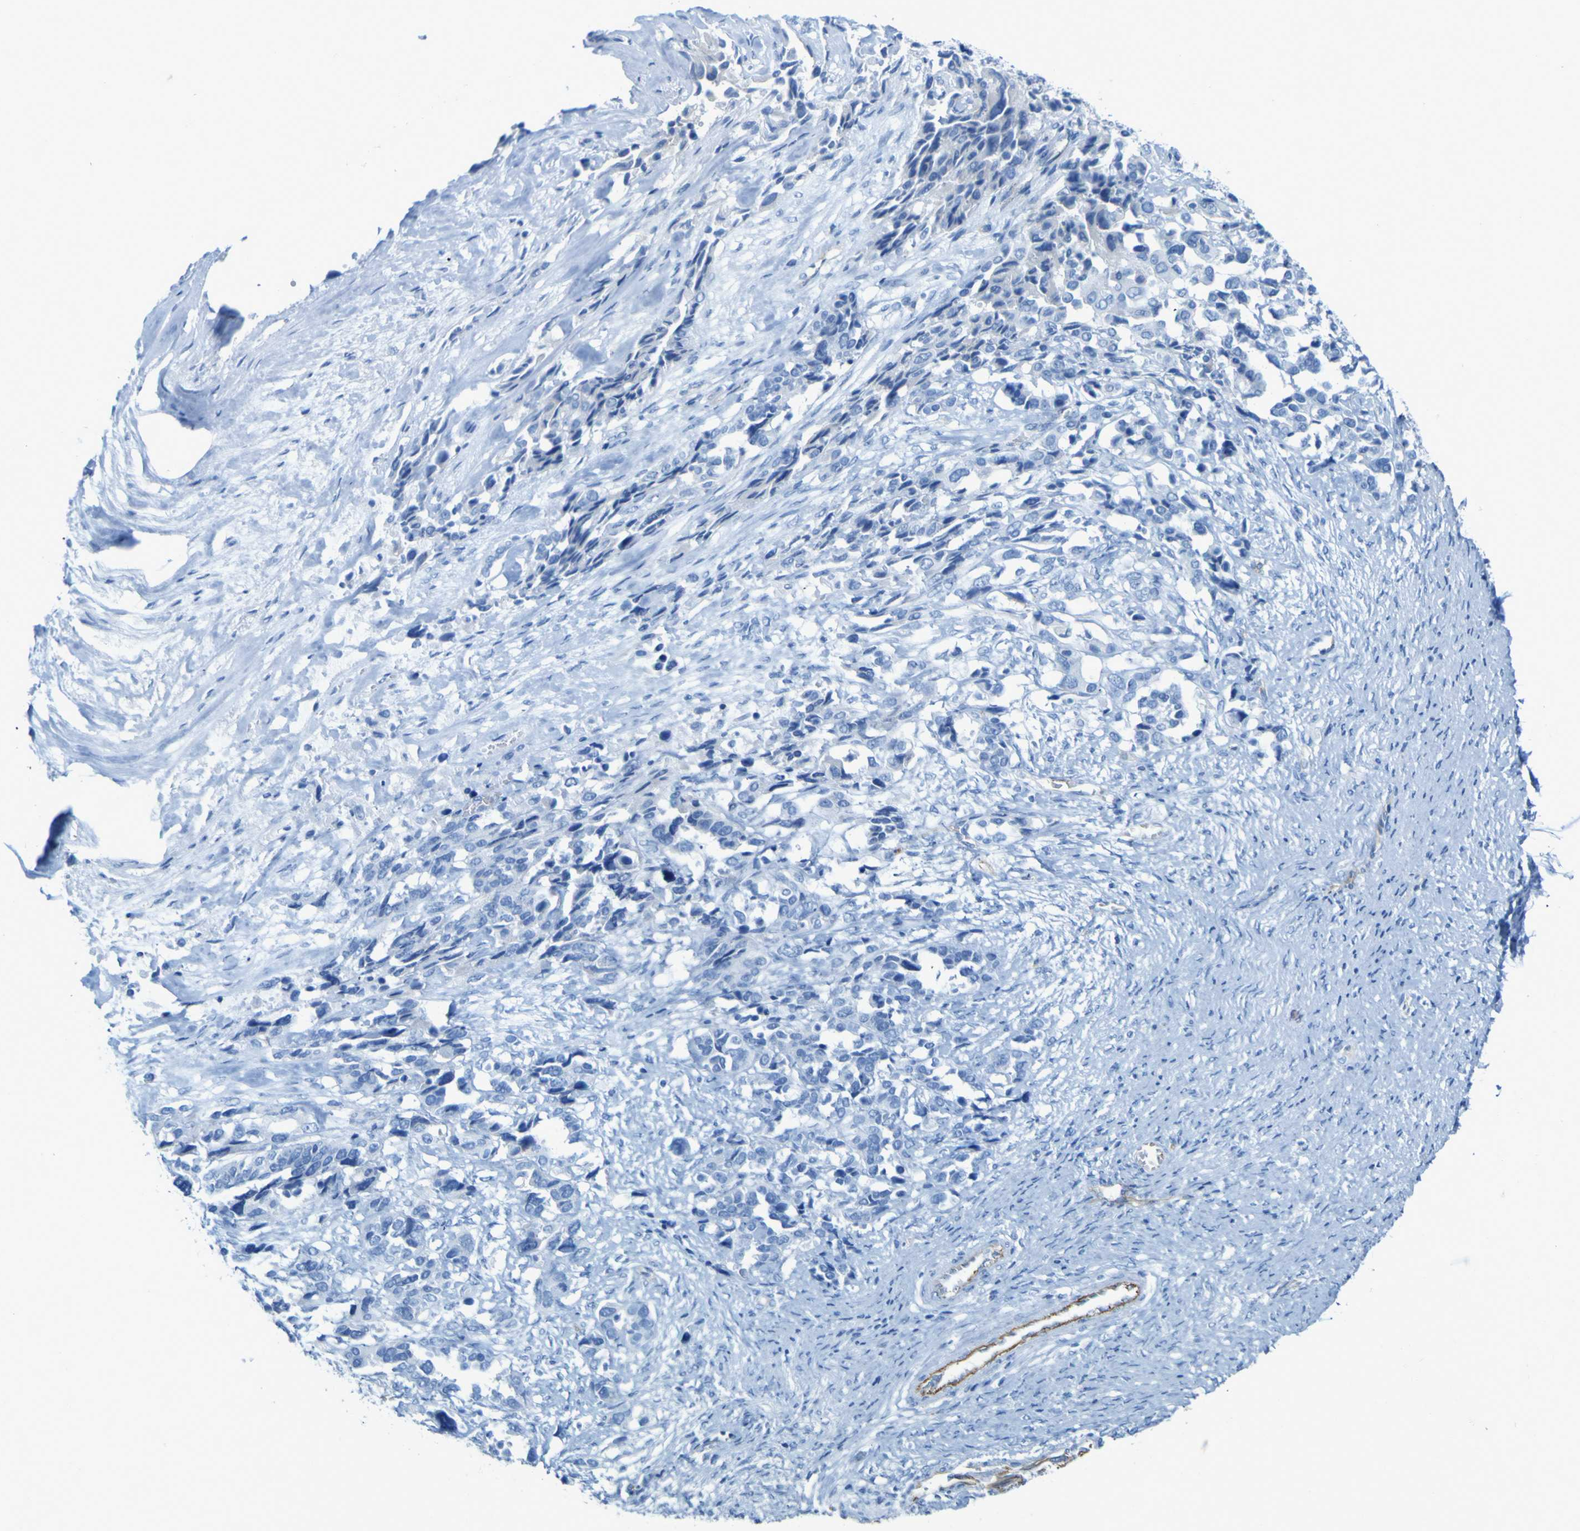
{"staining": {"intensity": "negative", "quantity": "none", "location": "none"}, "tissue": "ovarian cancer", "cell_type": "Tumor cells", "image_type": "cancer", "snomed": [{"axis": "morphology", "description": "Cystadenocarcinoma, serous, NOS"}, {"axis": "topography", "description": "Ovary"}], "caption": "High magnification brightfield microscopy of serous cystadenocarcinoma (ovarian) stained with DAB (3,3'-diaminobenzidine) (brown) and counterstained with hematoxylin (blue): tumor cells show no significant expression. (Stains: DAB immunohistochemistry (IHC) with hematoxylin counter stain, Microscopy: brightfield microscopy at high magnification).", "gene": "CD93", "patient": {"sex": "female", "age": 44}}